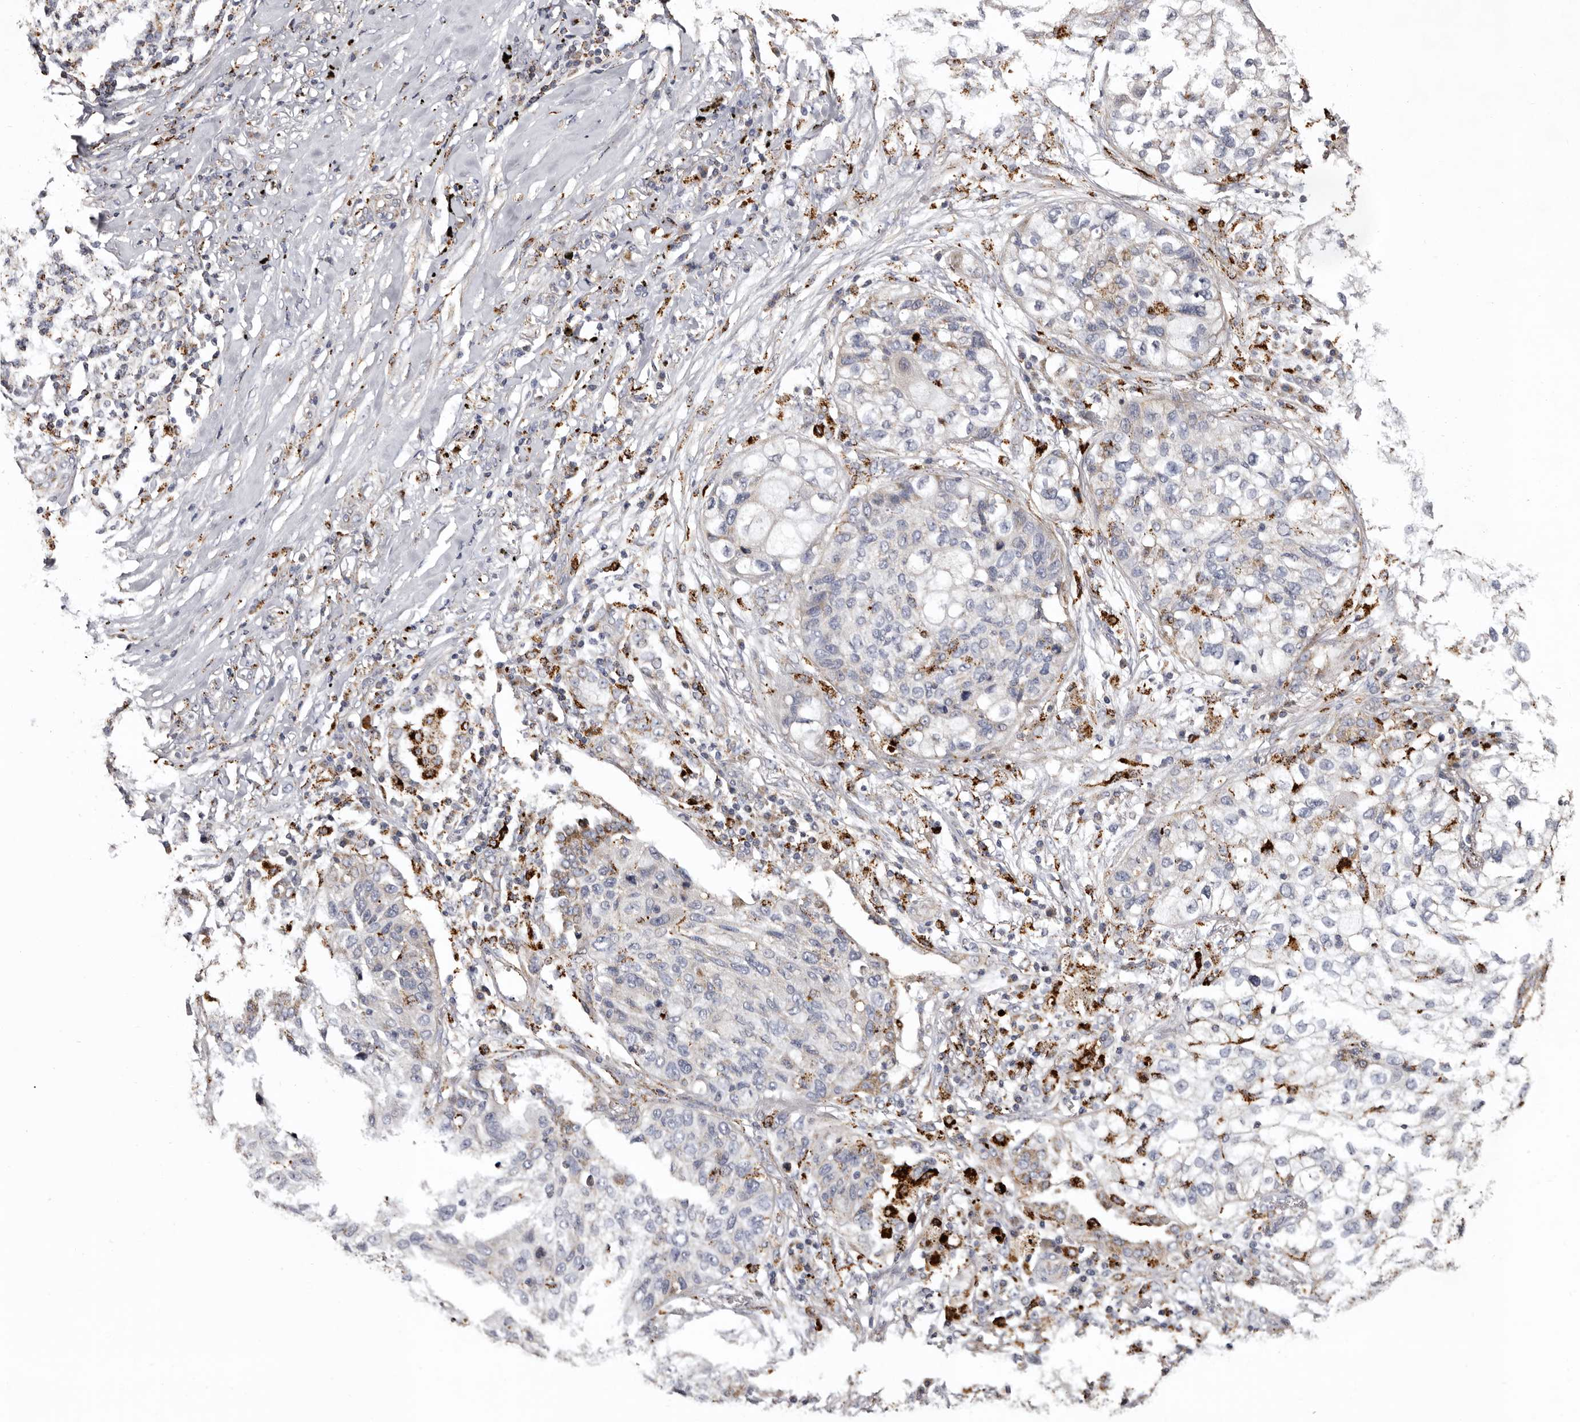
{"staining": {"intensity": "negative", "quantity": "none", "location": "none"}, "tissue": "lung cancer", "cell_type": "Tumor cells", "image_type": "cancer", "snomed": [{"axis": "morphology", "description": "Squamous cell carcinoma, NOS"}, {"axis": "topography", "description": "Lung"}], "caption": "There is no significant staining in tumor cells of lung cancer.", "gene": "MECR", "patient": {"sex": "female", "age": 63}}